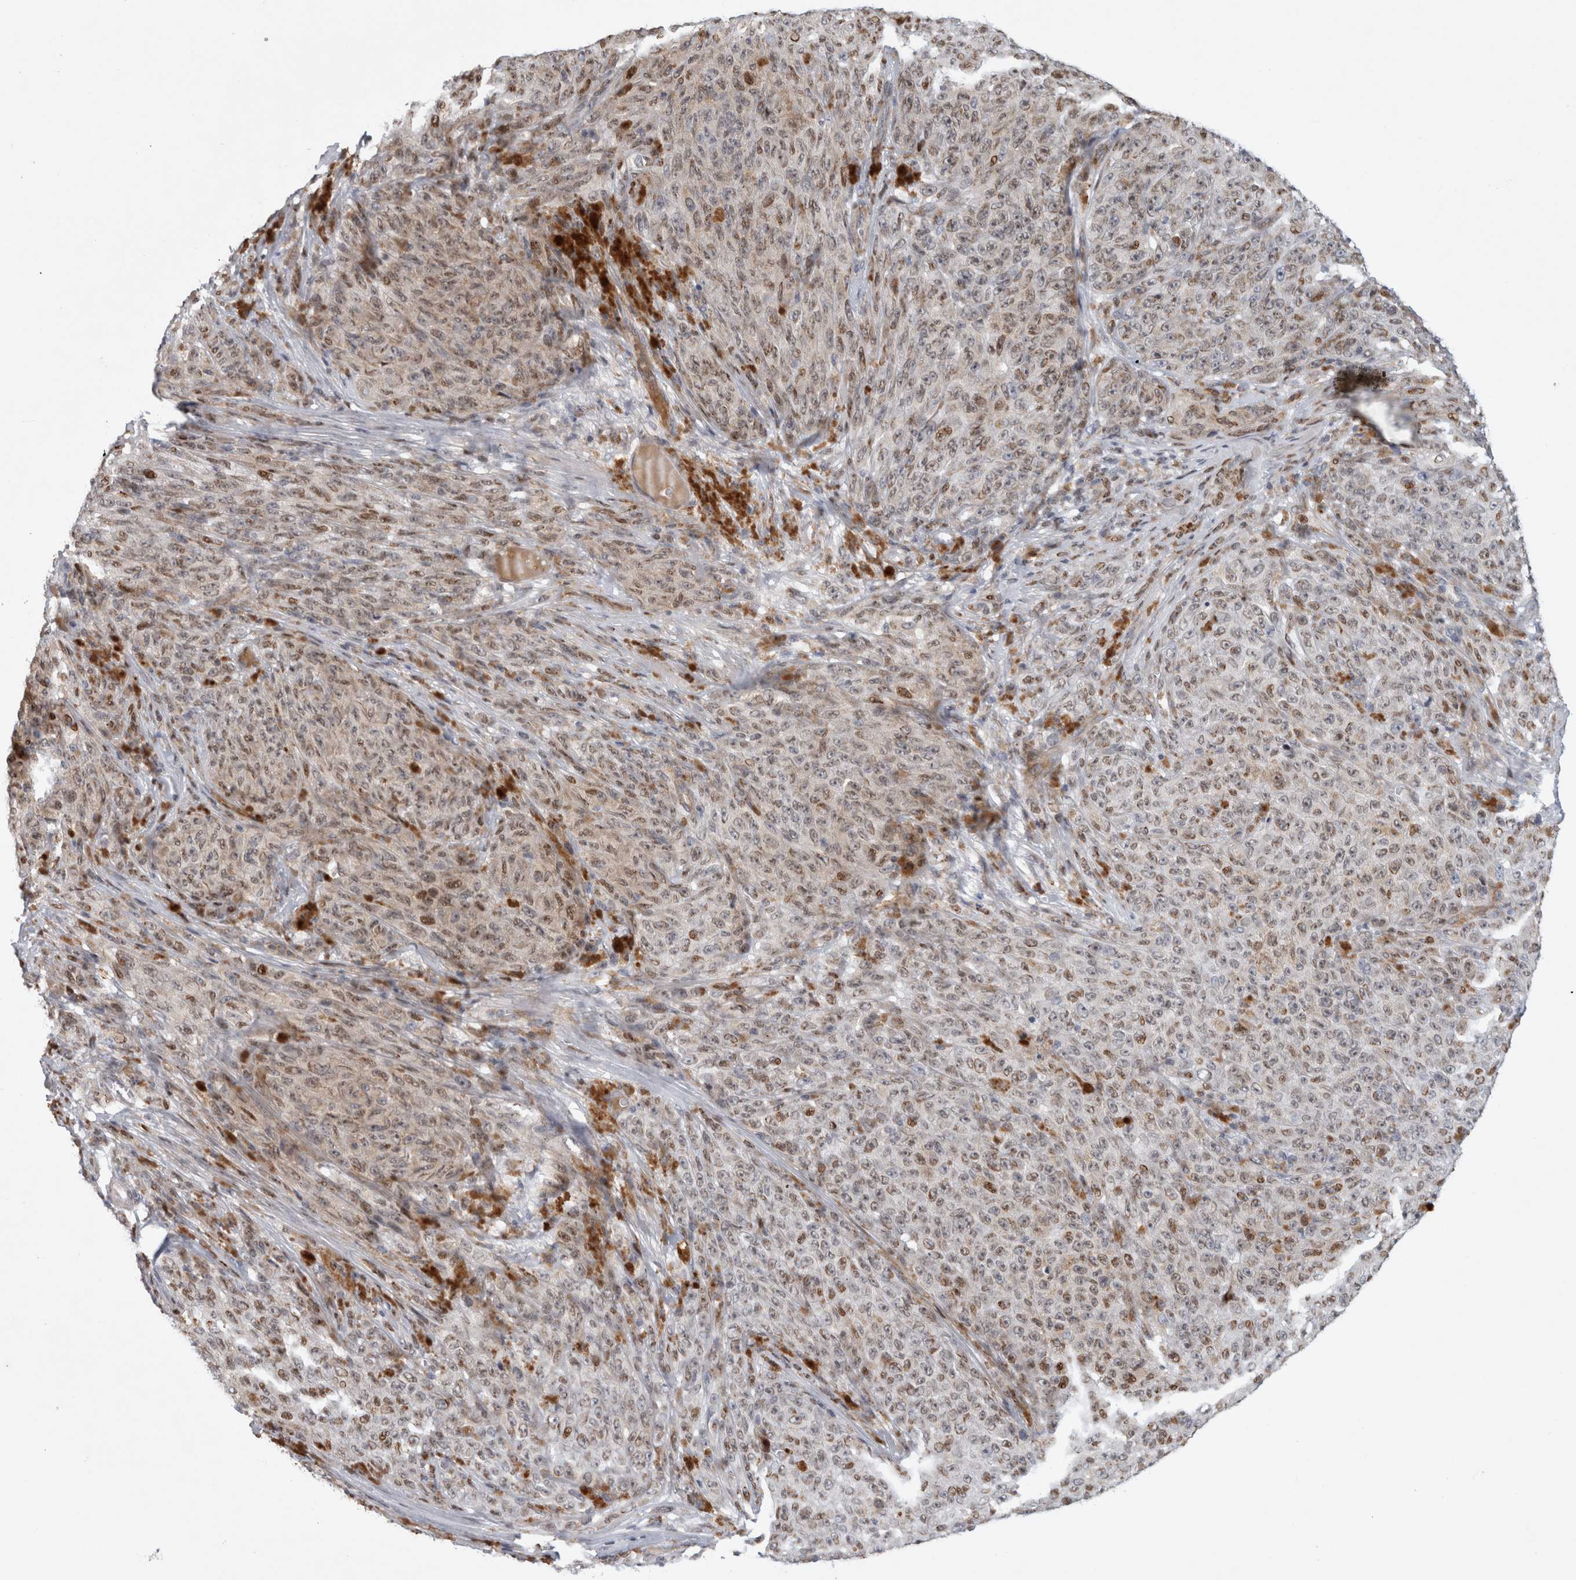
{"staining": {"intensity": "weak", "quantity": ">75%", "location": "nuclear"}, "tissue": "melanoma", "cell_type": "Tumor cells", "image_type": "cancer", "snomed": [{"axis": "morphology", "description": "Malignant melanoma, NOS"}, {"axis": "topography", "description": "Skin"}], "caption": "Weak nuclear positivity for a protein is seen in about >75% of tumor cells of melanoma using immunohistochemistry.", "gene": "RBM48", "patient": {"sex": "female", "age": 82}}